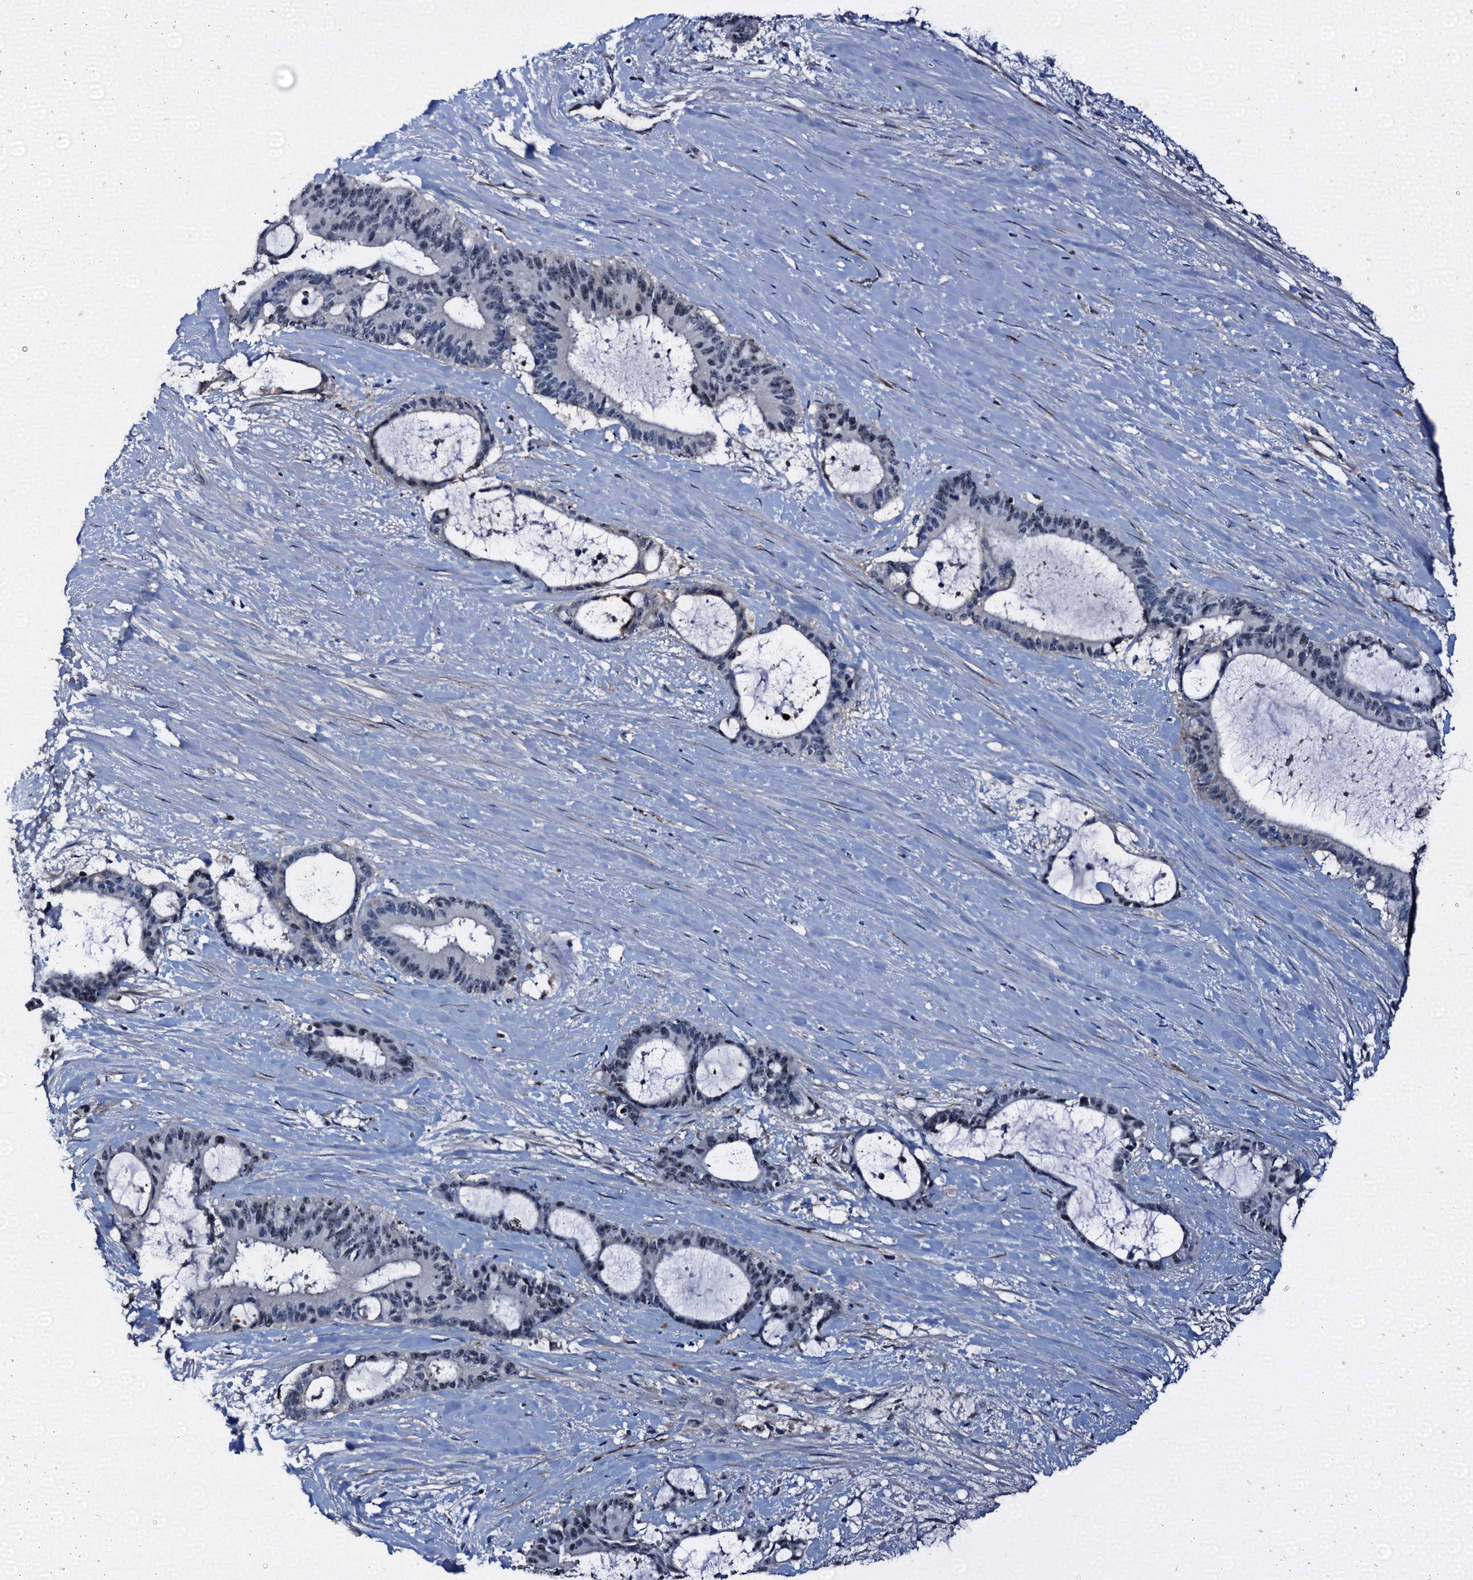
{"staining": {"intensity": "negative", "quantity": "none", "location": "none"}, "tissue": "liver cancer", "cell_type": "Tumor cells", "image_type": "cancer", "snomed": [{"axis": "morphology", "description": "Normal tissue, NOS"}, {"axis": "morphology", "description": "Cholangiocarcinoma"}, {"axis": "topography", "description": "Liver"}, {"axis": "topography", "description": "Peripheral nerve tissue"}], "caption": "A high-resolution image shows IHC staining of liver cholangiocarcinoma, which reveals no significant staining in tumor cells. The staining was performed using DAB to visualize the protein expression in brown, while the nuclei were stained in blue with hematoxylin (Magnification: 20x).", "gene": "EMG1", "patient": {"sex": "female", "age": 73}}